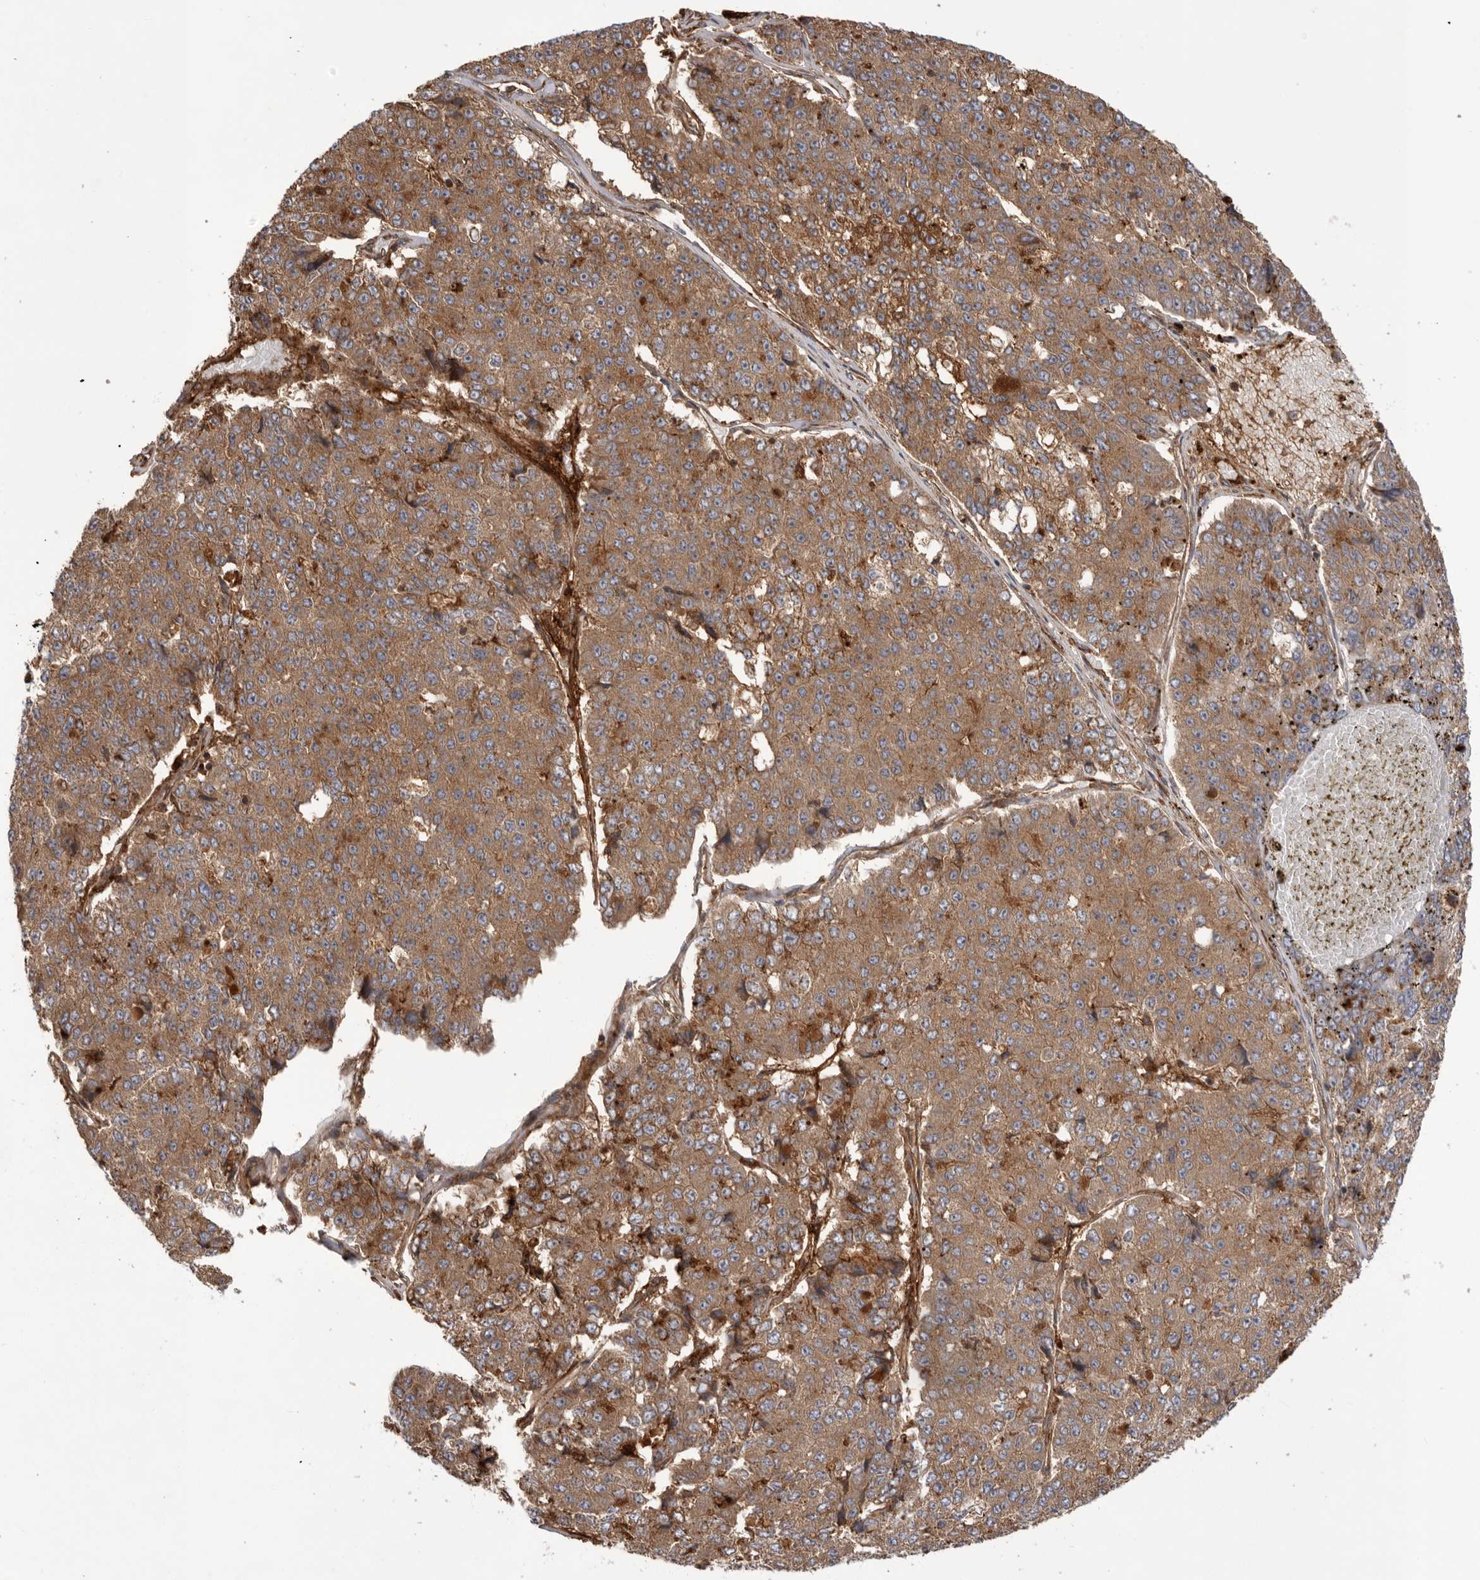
{"staining": {"intensity": "moderate", "quantity": ">75%", "location": "cytoplasmic/membranous"}, "tissue": "pancreatic cancer", "cell_type": "Tumor cells", "image_type": "cancer", "snomed": [{"axis": "morphology", "description": "Adenocarcinoma, NOS"}, {"axis": "topography", "description": "Pancreas"}], "caption": "Moderate cytoplasmic/membranous staining for a protein is present in about >75% of tumor cells of pancreatic cancer (adenocarcinoma) using IHC.", "gene": "DHDDS", "patient": {"sex": "male", "age": 50}}